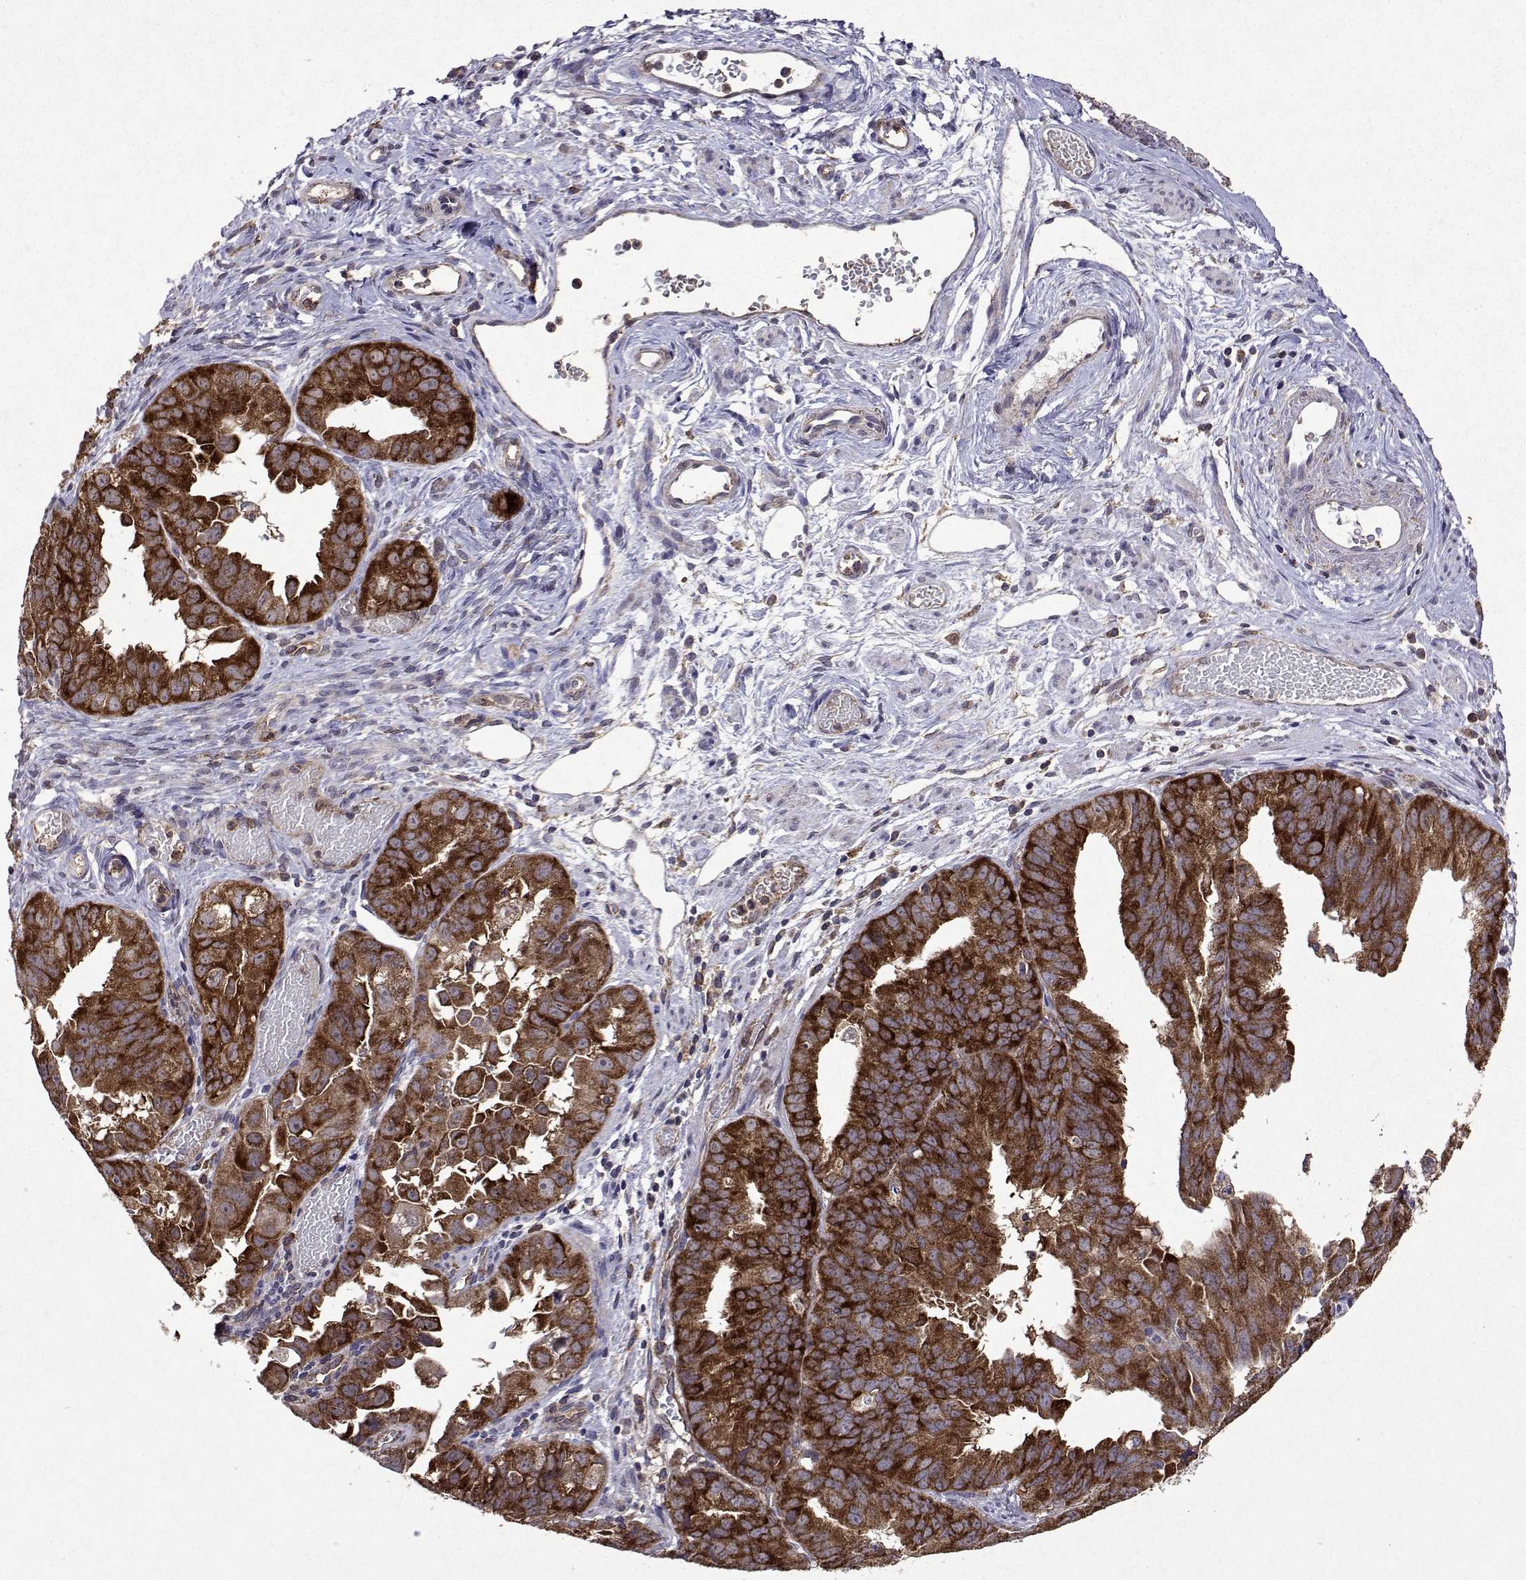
{"staining": {"intensity": "strong", "quantity": ">75%", "location": "cytoplasmic/membranous"}, "tissue": "ovarian cancer", "cell_type": "Tumor cells", "image_type": "cancer", "snomed": [{"axis": "morphology", "description": "Carcinoma, endometroid"}, {"axis": "topography", "description": "Ovary"}], "caption": "Human ovarian cancer stained for a protein (brown) displays strong cytoplasmic/membranous positive positivity in about >75% of tumor cells.", "gene": "TARBP2", "patient": {"sex": "female", "age": 85}}